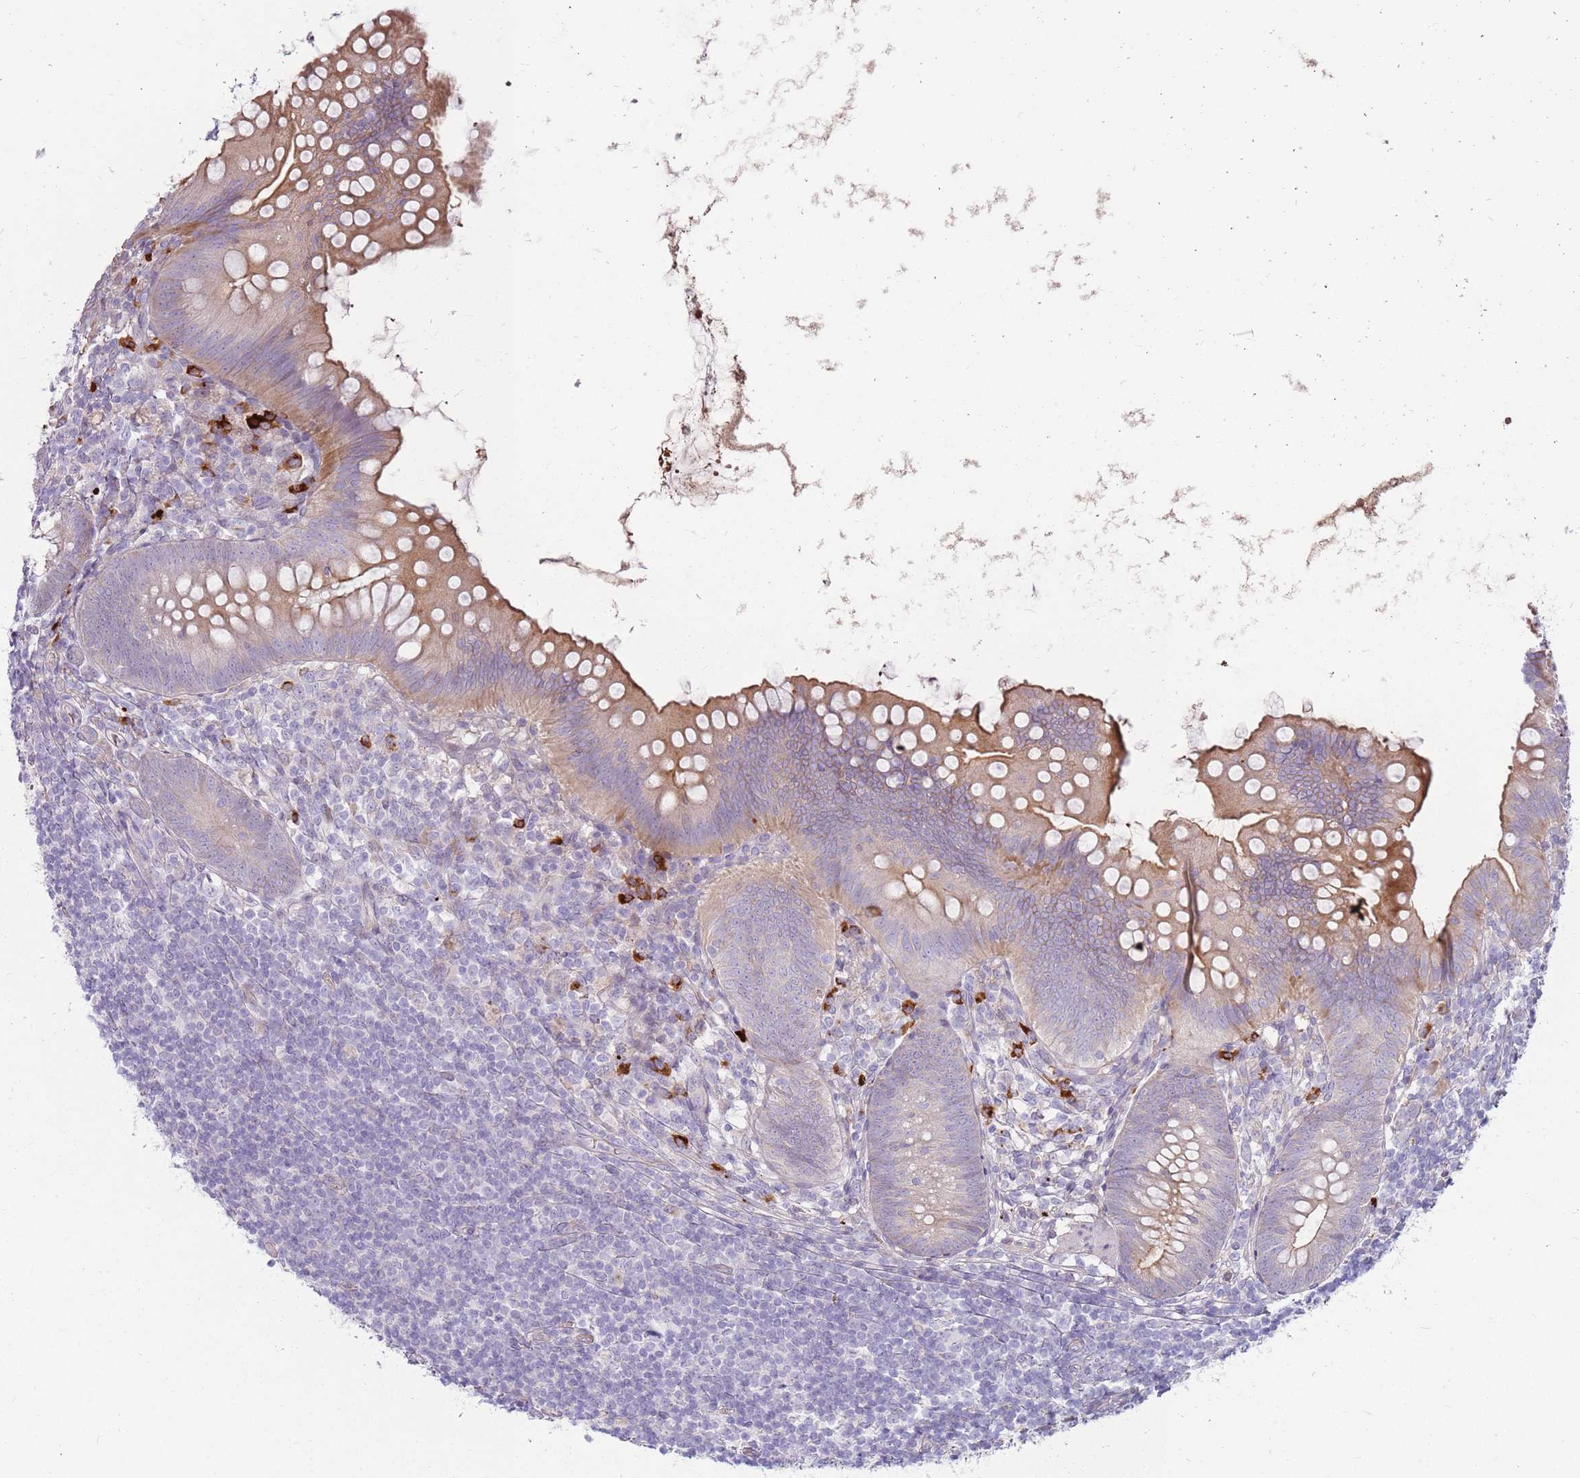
{"staining": {"intensity": "moderate", "quantity": "25%-75%", "location": "cytoplasmic/membranous"}, "tissue": "appendix", "cell_type": "Glandular cells", "image_type": "normal", "snomed": [{"axis": "morphology", "description": "Normal tissue, NOS"}, {"axis": "topography", "description": "Appendix"}], "caption": "Glandular cells reveal moderate cytoplasmic/membranous staining in about 25%-75% of cells in normal appendix.", "gene": "MCUB", "patient": {"sex": "female", "age": 62}}